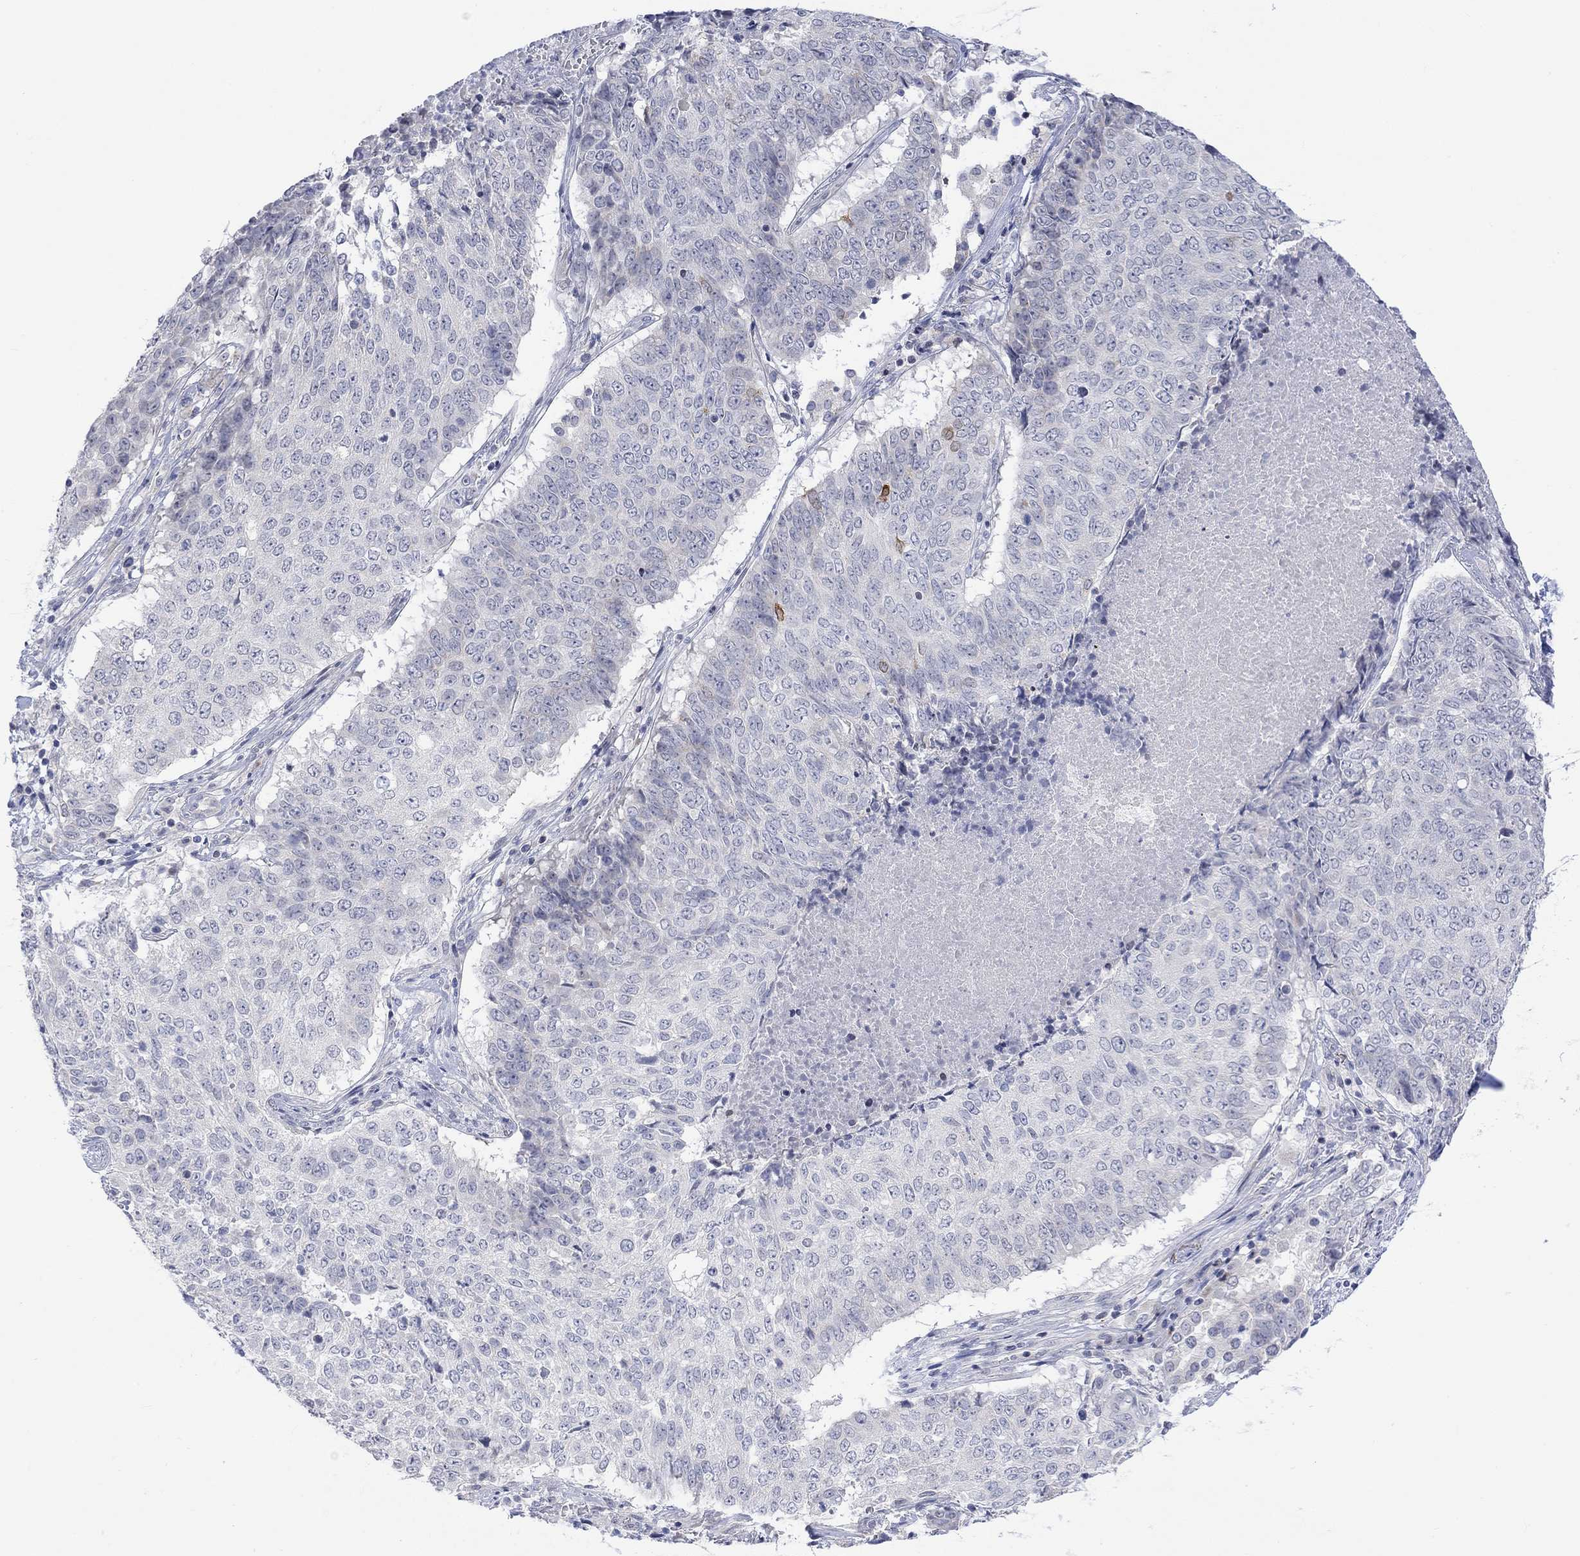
{"staining": {"intensity": "negative", "quantity": "none", "location": "none"}, "tissue": "lung cancer", "cell_type": "Tumor cells", "image_type": "cancer", "snomed": [{"axis": "morphology", "description": "Squamous cell carcinoma, NOS"}, {"axis": "topography", "description": "Lung"}], "caption": "The IHC image has no significant expression in tumor cells of lung cancer (squamous cell carcinoma) tissue.", "gene": "DCX", "patient": {"sex": "male", "age": 64}}